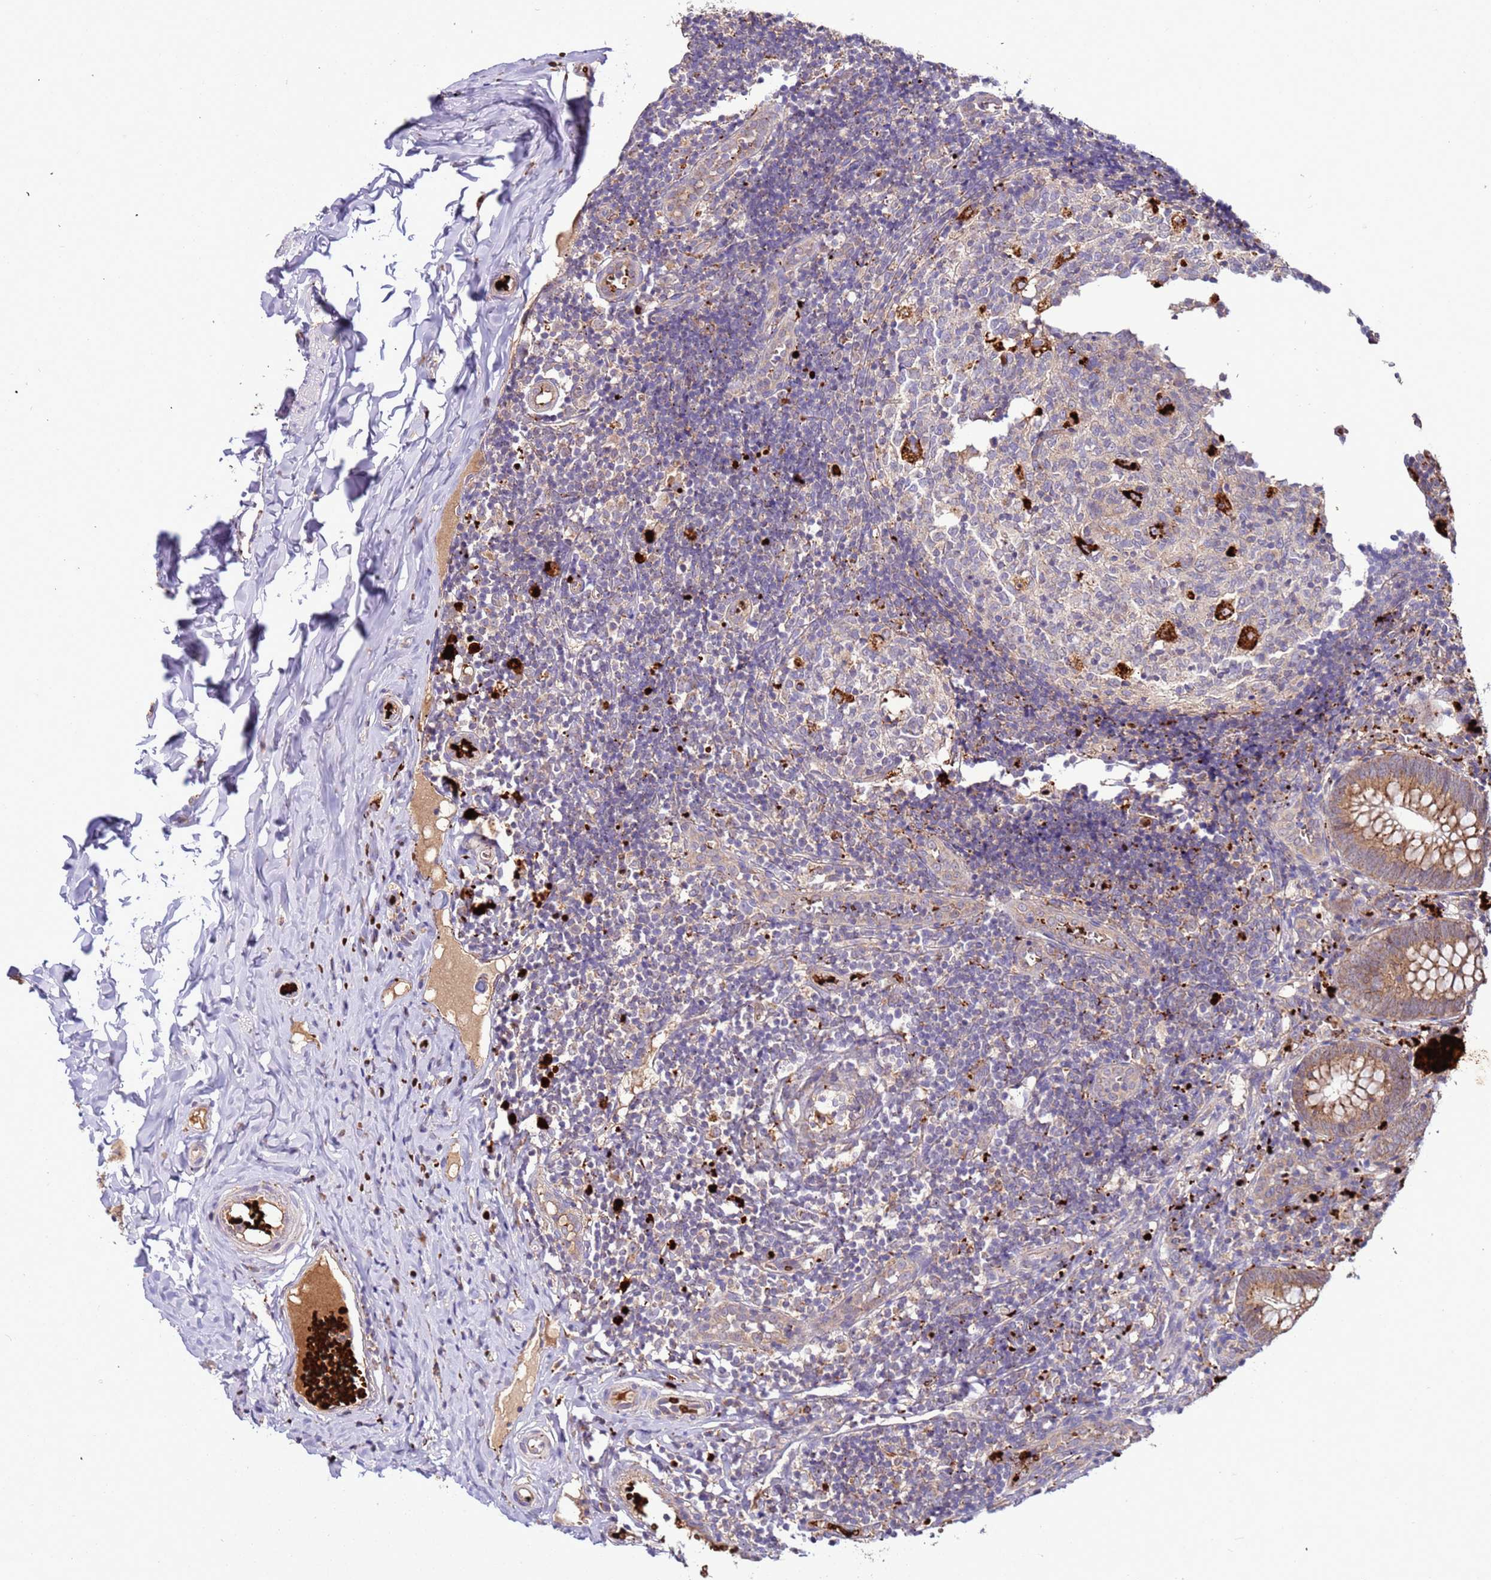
{"staining": {"intensity": "moderate", "quantity": ">75%", "location": "cytoplasmic/membranous"}, "tissue": "appendix", "cell_type": "Glandular cells", "image_type": "normal", "snomed": [{"axis": "morphology", "description": "Normal tissue, NOS"}, {"axis": "topography", "description": "Appendix"}], "caption": "The histopathology image reveals staining of normal appendix, revealing moderate cytoplasmic/membranous protein staining (brown color) within glandular cells. Immunohistochemistry stains the protein of interest in brown and the nuclei are stained blue.", "gene": "VPS36", "patient": {"sex": "male", "age": 8}}